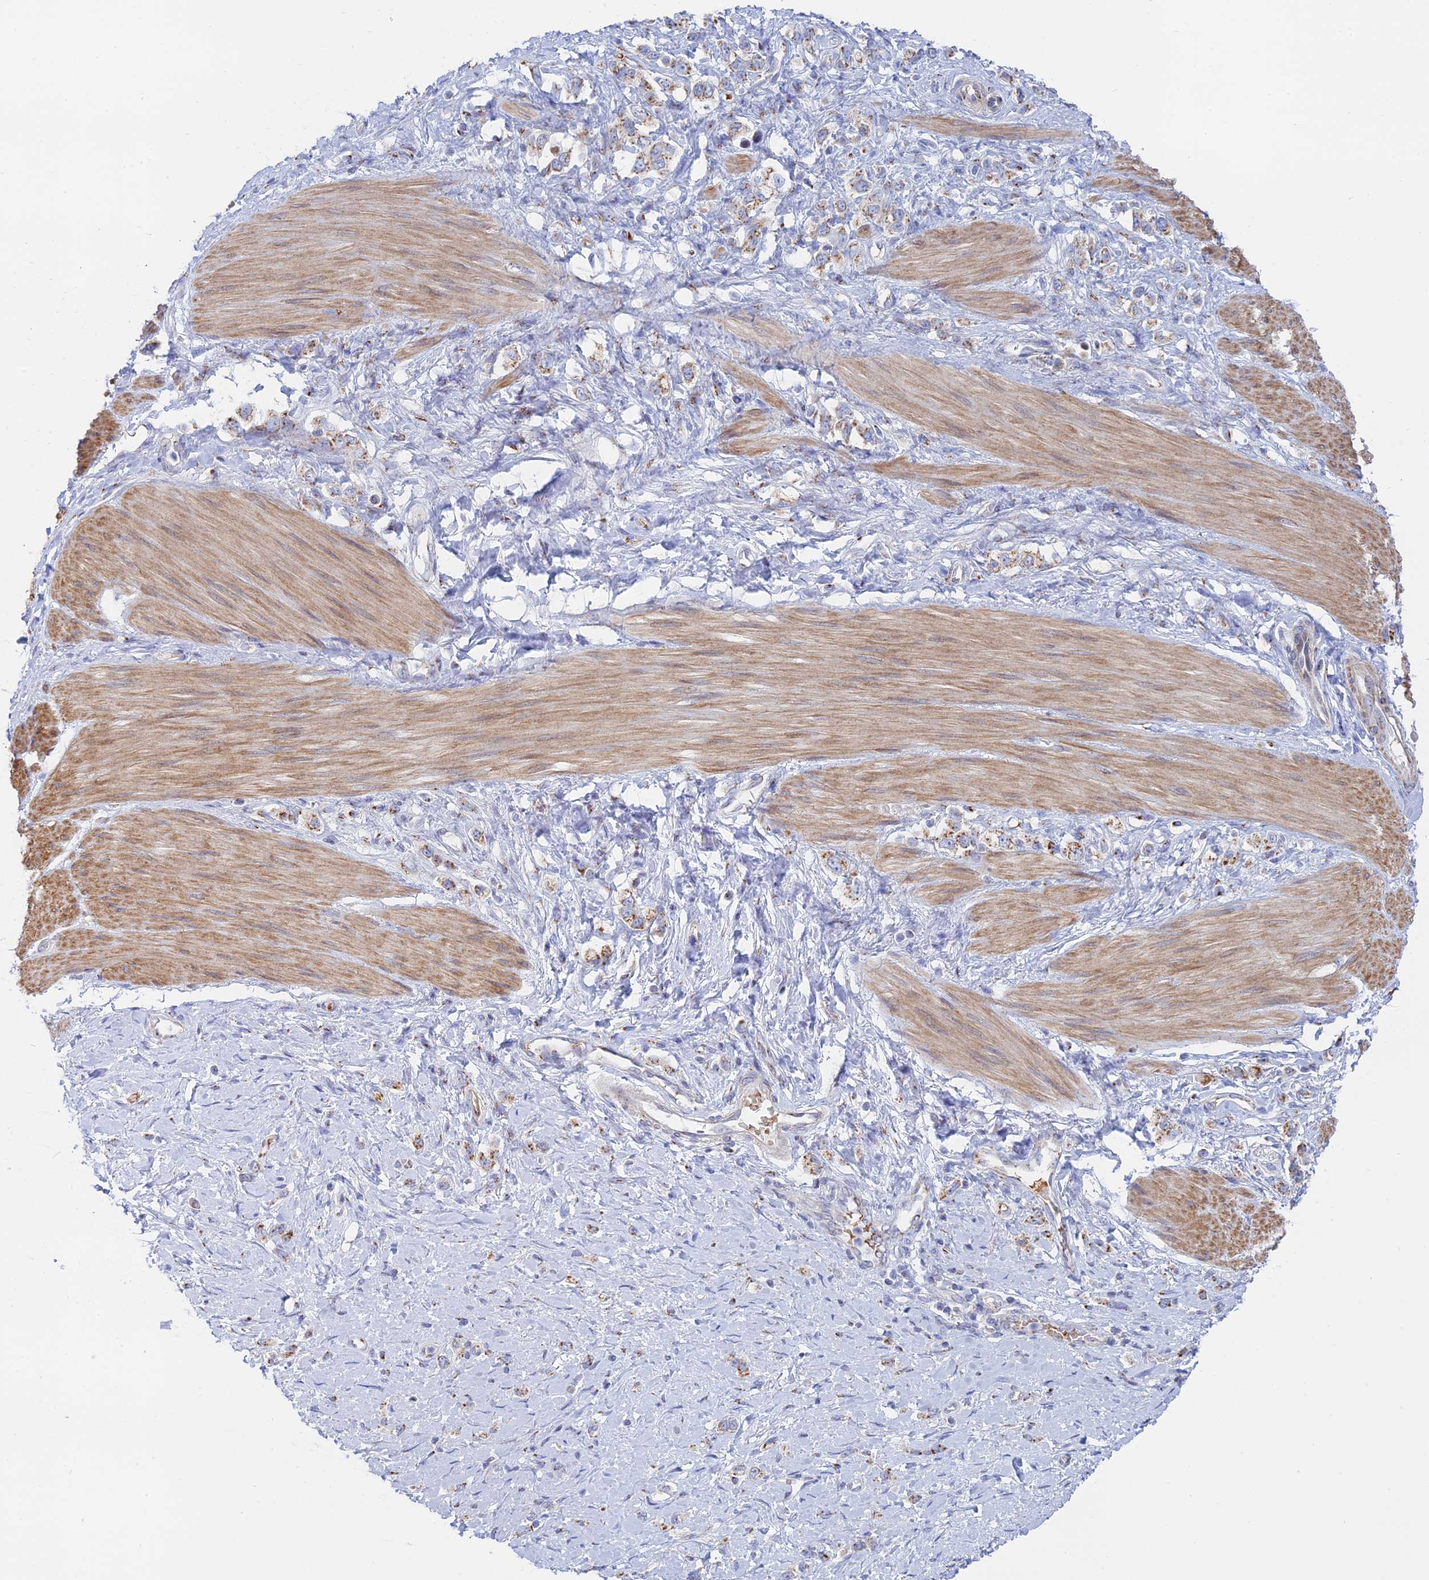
{"staining": {"intensity": "moderate", "quantity": ">75%", "location": "cytoplasmic/membranous"}, "tissue": "stomach cancer", "cell_type": "Tumor cells", "image_type": "cancer", "snomed": [{"axis": "morphology", "description": "Adenocarcinoma, NOS"}, {"axis": "topography", "description": "Stomach"}], "caption": "Immunohistochemistry (DAB) staining of human stomach cancer shows moderate cytoplasmic/membranous protein staining in approximately >75% of tumor cells. The protein of interest is stained brown, and the nuclei are stained in blue (DAB IHC with brightfield microscopy, high magnification).", "gene": "HS2ST1", "patient": {"sex": "female", "age": 65}}